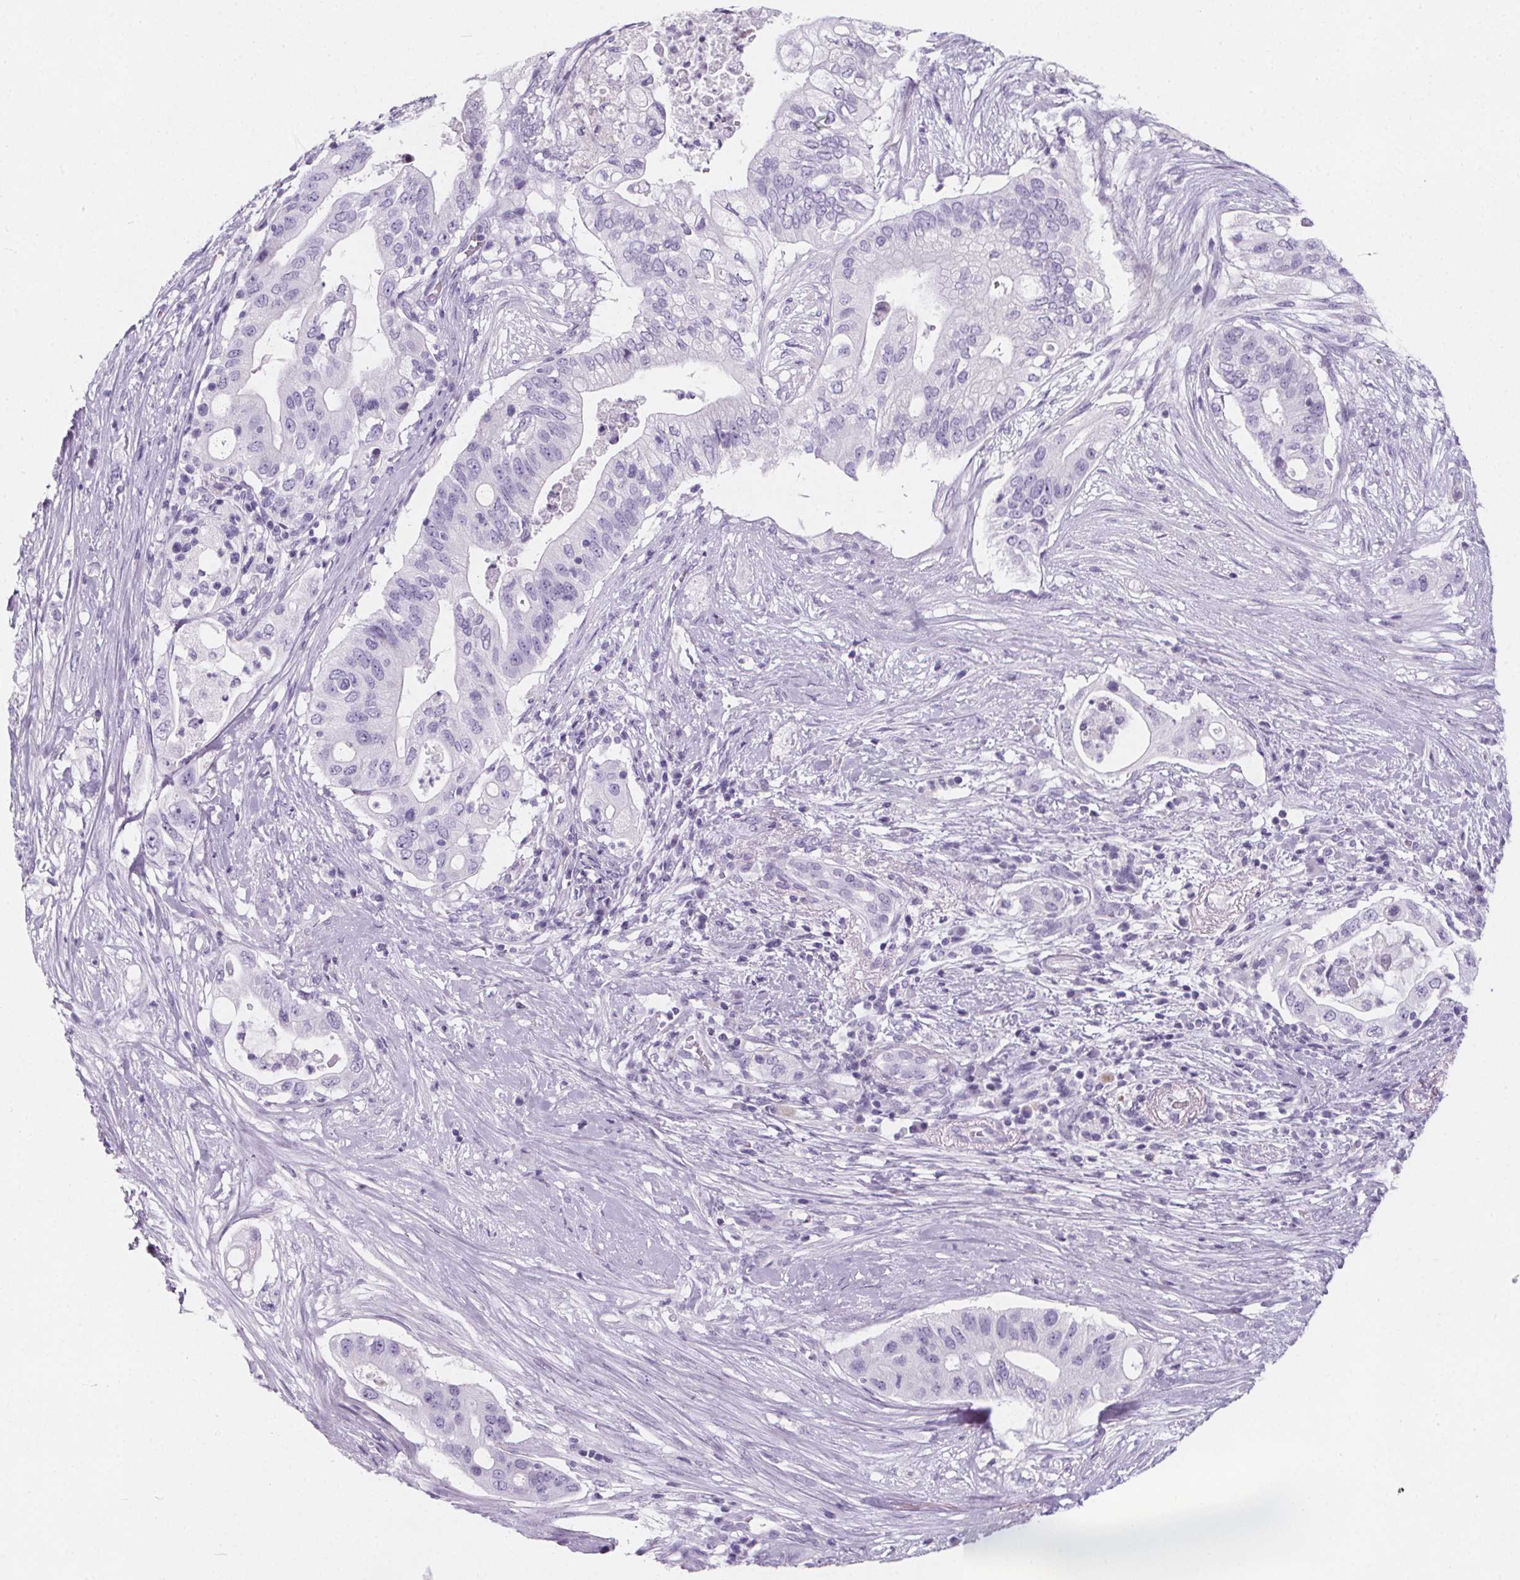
{"staining": {"intensity": "negative", "quantity": "none", "location": "none"}, "tissue": "pancreatic cancer", "cell_type": "Tumor cells", "image_type": "cancer", "snomed": [{"axis": "morphology", "description": "Adenocarcinoma, NOS"}, {"axis": "topography", "description": "Pancreas"}], "caption": "Immunohistochemistry (IHC) photomicrograph of human pancreatic adenocarcinoma stained for a protein (brown), which exhibits no positivity in tumor cells.", "gene": "ADRB1", "patient": {"sex": "female", "age": 72}}